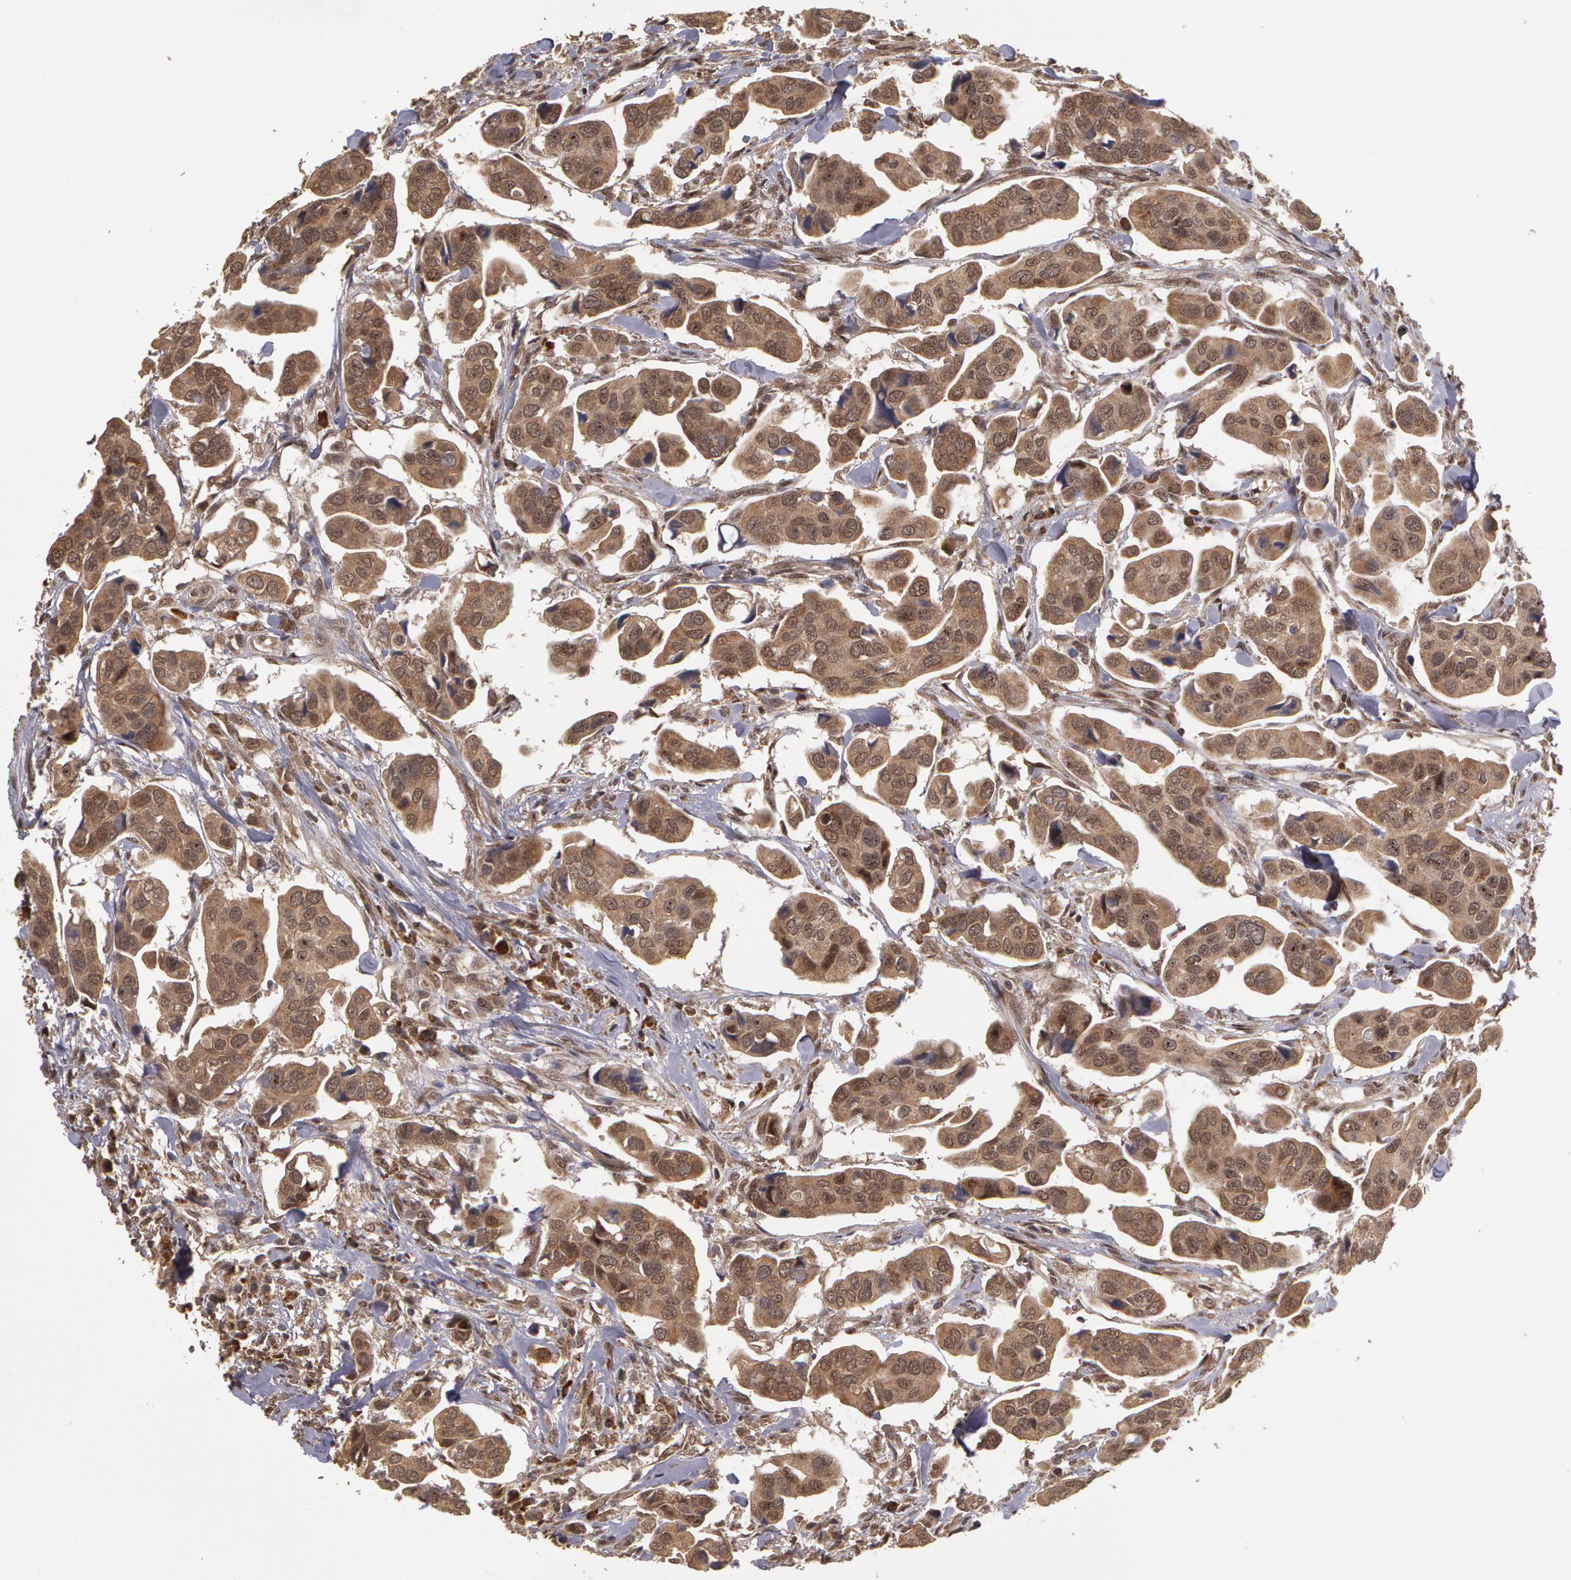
{"staining": {"intensity": "strong", "quantity": ">75%", "location": "cytoplasmic/membranous,nuclear"}, "tissue": "urothelial cancer", "cell_type": "Tumor cells", "image_type": "cancer", "snomed": [{"axis": "morphology", "description": "Adenocarcinoma, NOS"}, {"axis": "topography", "description": "Urinary bladder"}], "caption": "Urothelial cancer was stained to show a protein in brown. There is high levels of strong cytoplasmic/membranous and nuclear positivity in about >75% of tumor cells.", "gene": "GLIS1", "patient": {"sex": "male", "age": 61}}